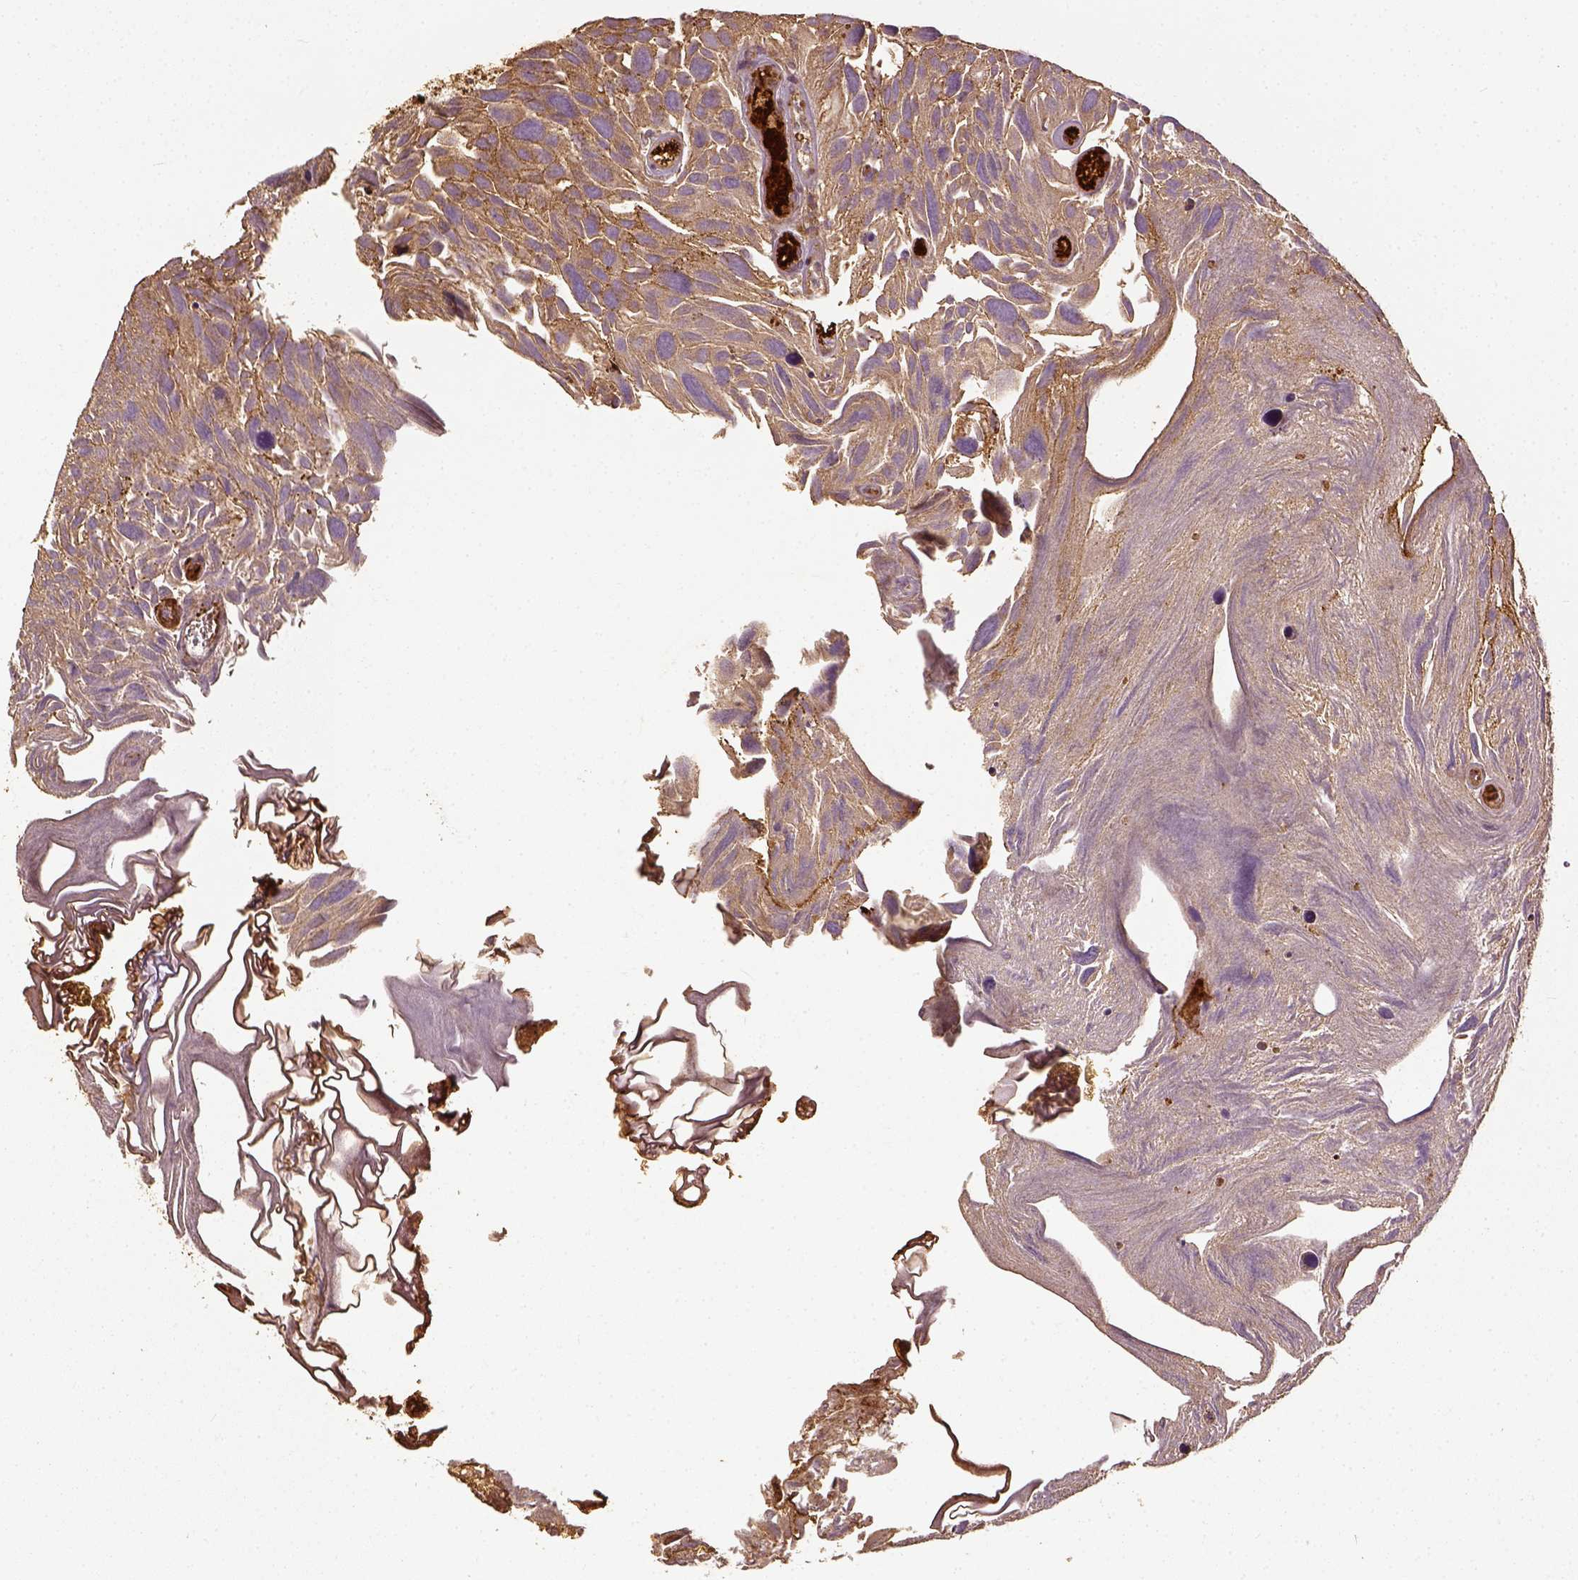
{"staining": {"intensity": "moderate", "quantity": ">75%", "location": "cytoplasmic/membranous"}, "tissue": "urothelial cancer", "cell_type": "Tumor cells", "image_type": "cancer", "snomed": [{"axis": "morphology", "description": "Urothelial carcinoma, Low grade"}, {"axis": "topography", "description": "Urinary bladder"}], "caption": "Protein staining of low-grade urothelial carcinoma tissue displays moderate cytoplasmic/membranous positivity in approximately >75% of tumor cells.", "gene": "VEGFA", "patient": {"sex": "female", "age": 69}}